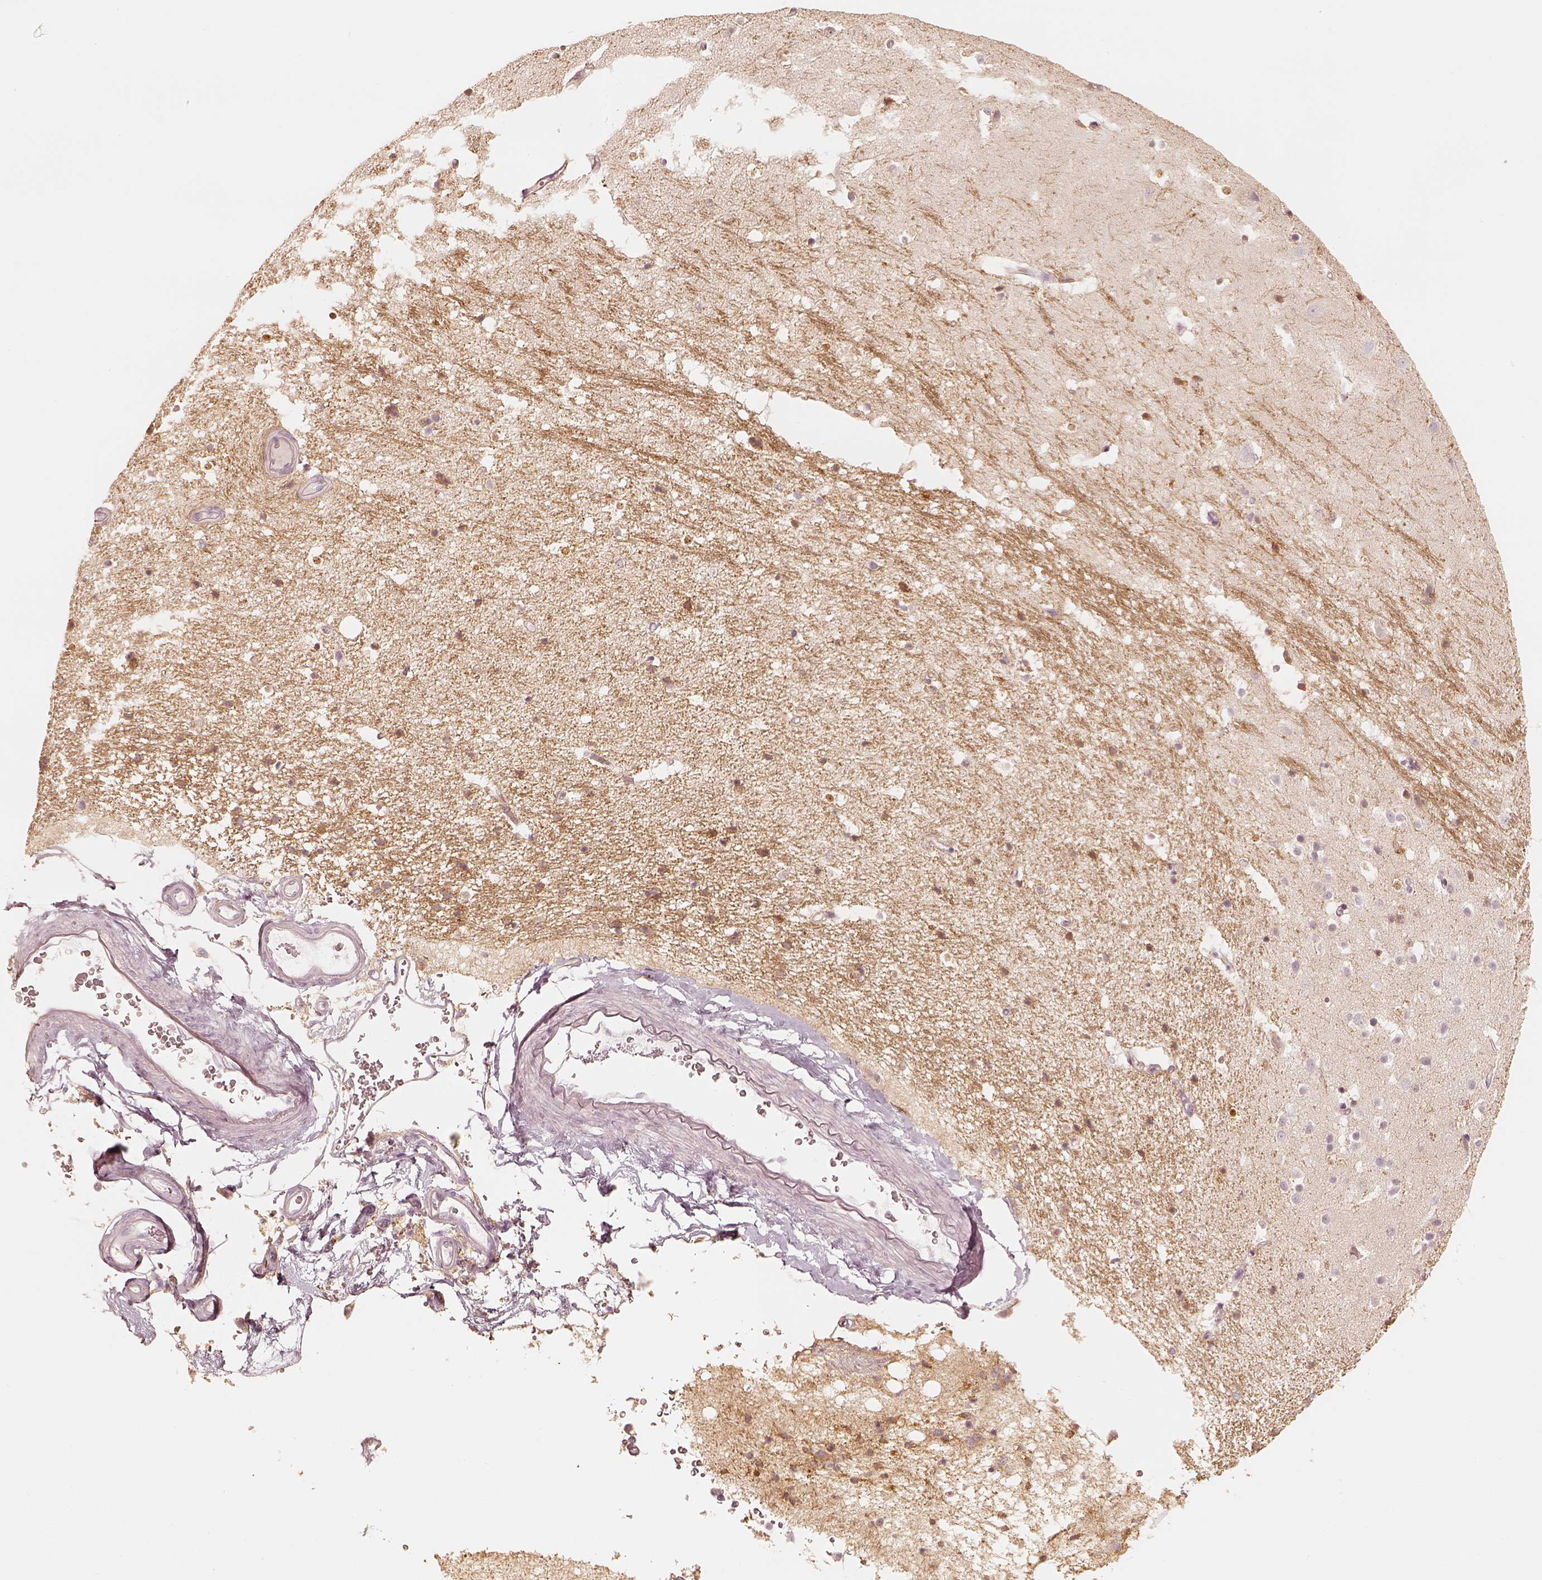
{"staining": {"intensity": "moderate", "quantity": "25%-75%", "location": "cytoplasmic/membranous"}, "tissue": "hippocampus", "cell_type": "Glial cells", "image_type": "normal", "snomed": [{"axis": "morphology", "description": "Normal tissue, NOS"}, {"axis": "topography", "description": "Hippocampus"}], "caption": "Approximately 25%-75% of glial cells in normal human hippocampus reveal moderate cytoplasmic/membranous protein staining as visualized by brown immunohistochemical staining.", "gene": "FMNL2", "patient": {"sex": "male", "age": 44}}